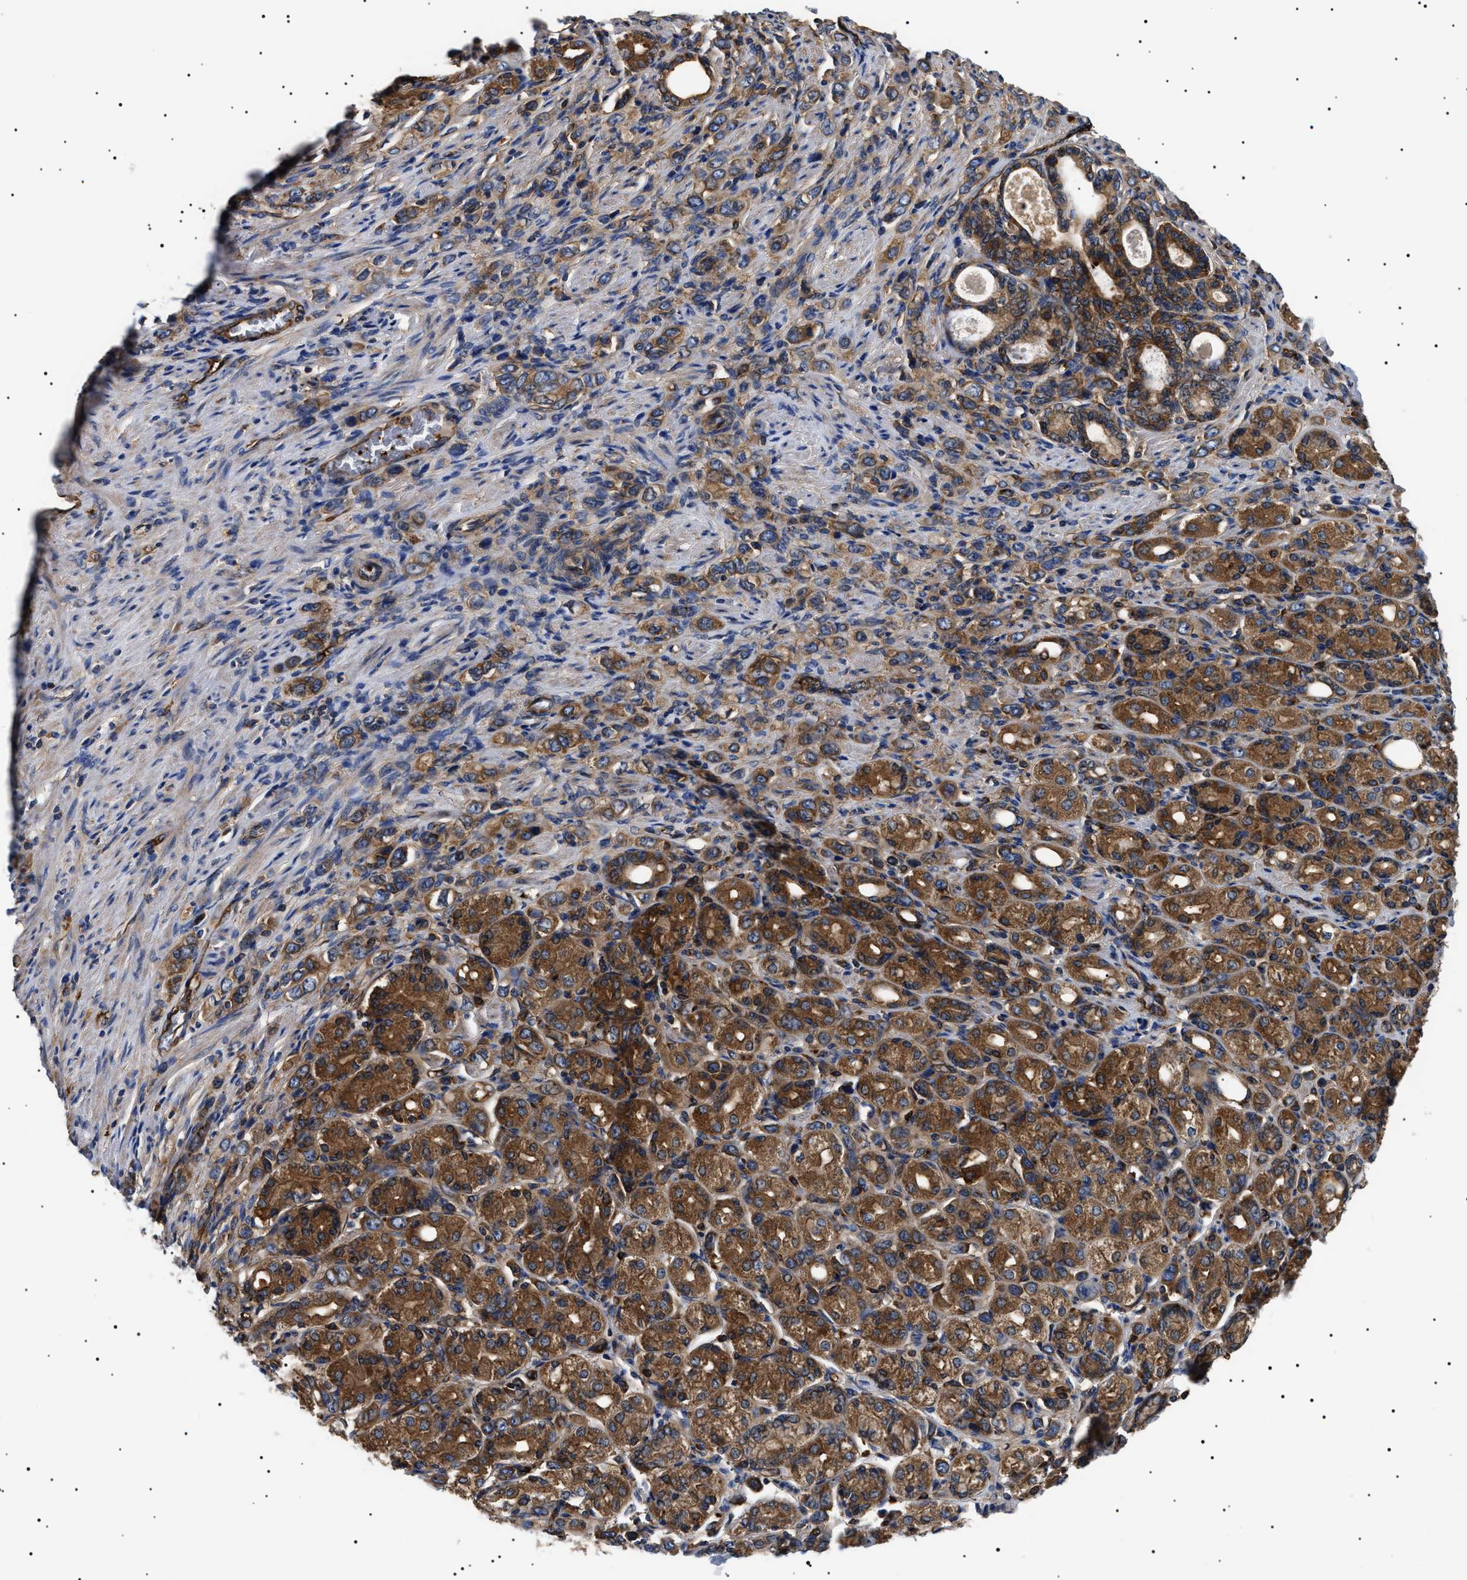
{"staining": {"intensity": "moderate", "quantity": ">75%", "location": "cytoplasmic/membranous"}, "tissue": "stomach cancer", "cell_type": "Tumor cells", "image_type": "cancer", "snomed": [{"axis": "morphology", "description": "Adenocarcinoma, NOS"}, {"axis": "topography", "description": "Stomach"}], "caption": "This micrograph displays stomach adenocarcinoma stained with immunohistochemistry (IHC) to label a protein in brown. The cytoplasmic/membranous of tumor cells show moderate positivity for the protein. Nuclei are counter-stained blue.", "gene": "TPP2", "patient": {"sex": "female", "age": 65}}